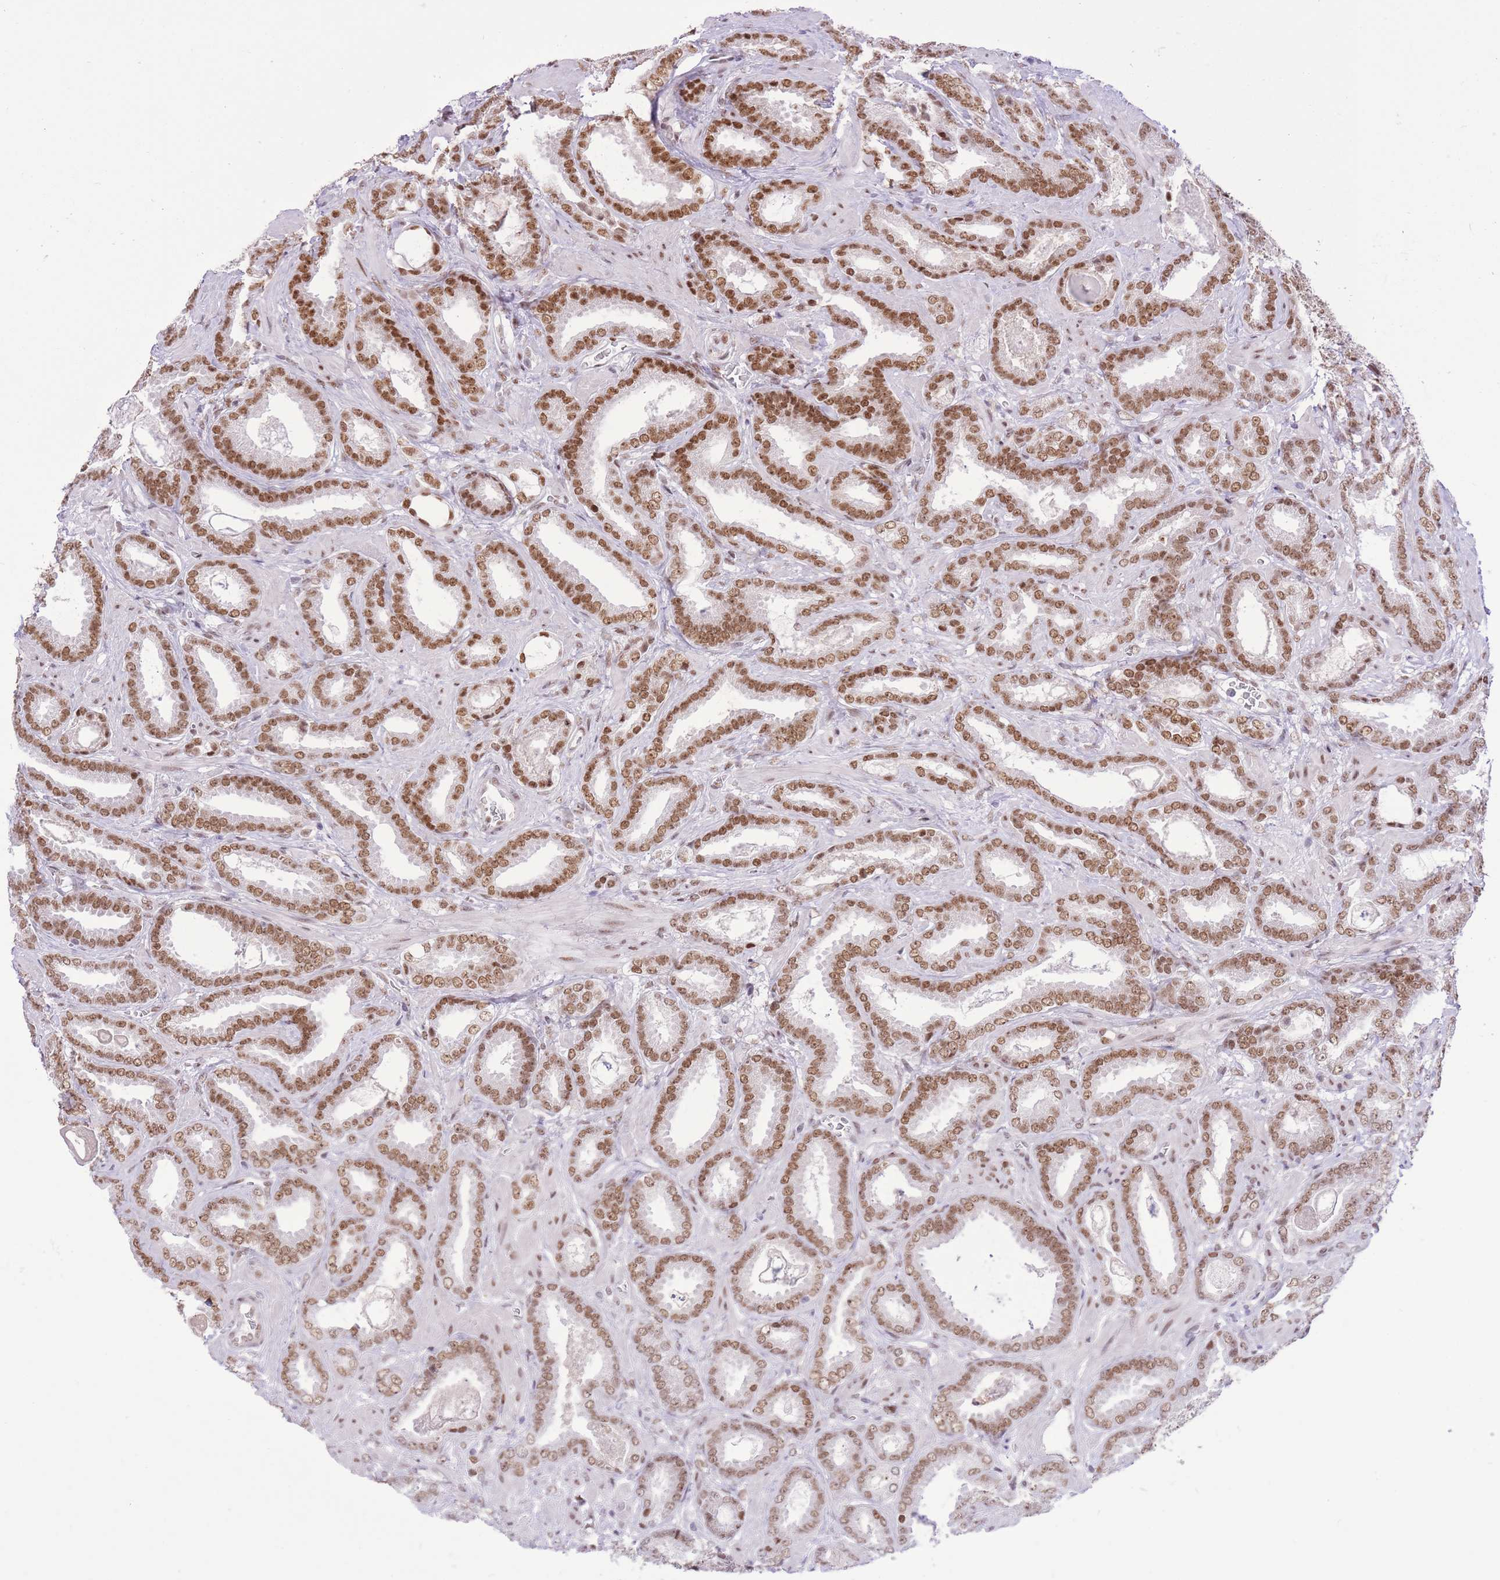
{"staining": {"intensity": "moderate", "quantity": ">75%", "location": "nuclear"}, "tissue": "prostate cancer", "cell_type": "Tumor cells", "image_type": "cancer", "snomed": [{"axis": "morphology", "description": "Adenocarcinoma, Low grade"}, {"axis": "topography", "description": "Prostate"}], "caption": "Moderate nuclear positivity is appreciated in about >75% of tumor cells in prostate cancer.", "gene": "ZBED5", "patient": {"sex": "male", "age": 62}}